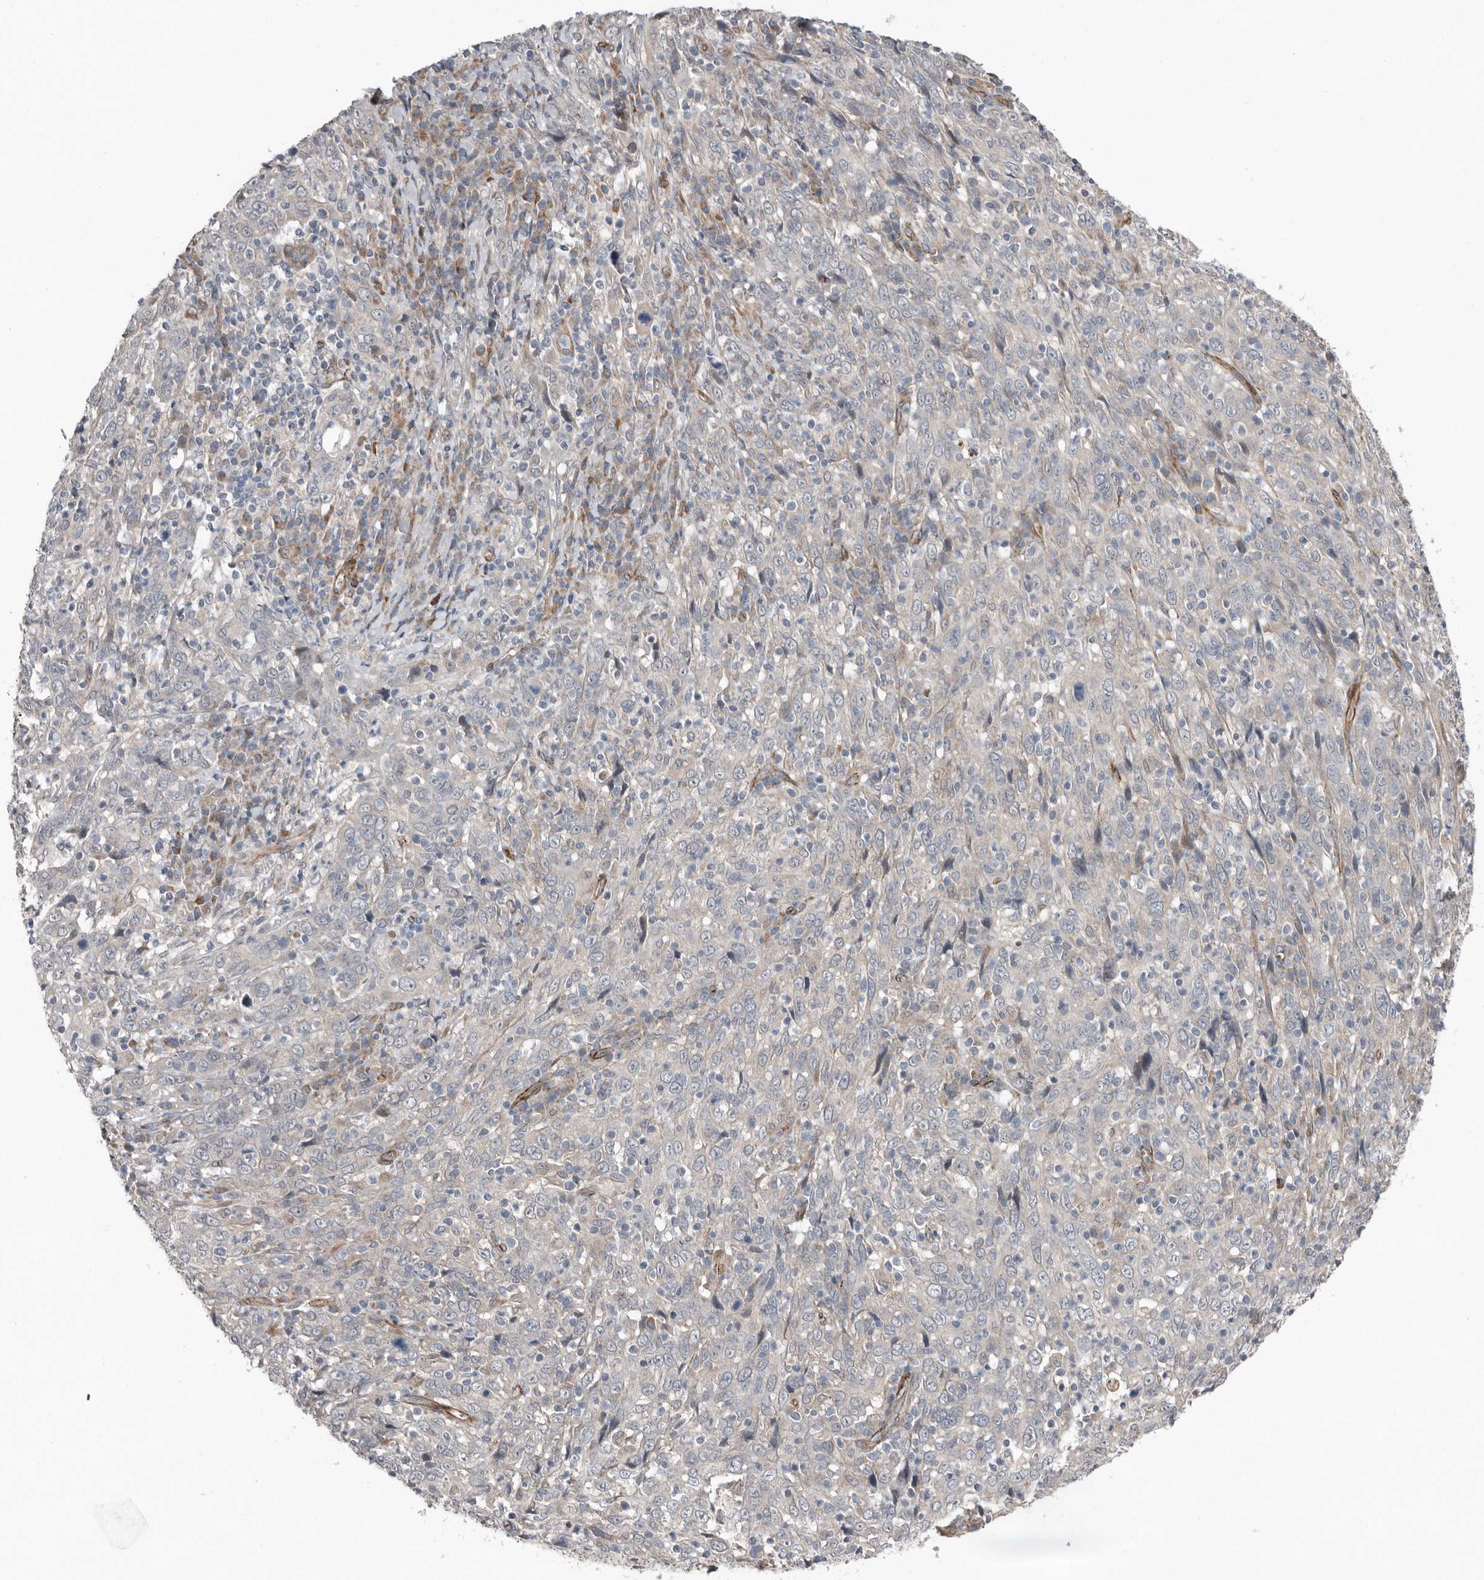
{"staining": {"intensity": "negative", "quantity": "none", "location": "none"}, "tissue": "cervical cancer", "cell_type": "Tumor cells", "image_type": "cancer", "snomed": [{"axis": "morphology", "description": "Squamous cell carcinoma, NOS"}, {"axis": "topography", "description": "Cervix"}], "caption": "A micrograph of squamous cell carcinoma (cervical) stained for a protein reveals no brown staining in tumor cells.", "gene": "RANBP17", "patient": {"sex": "female", "age": 46}}